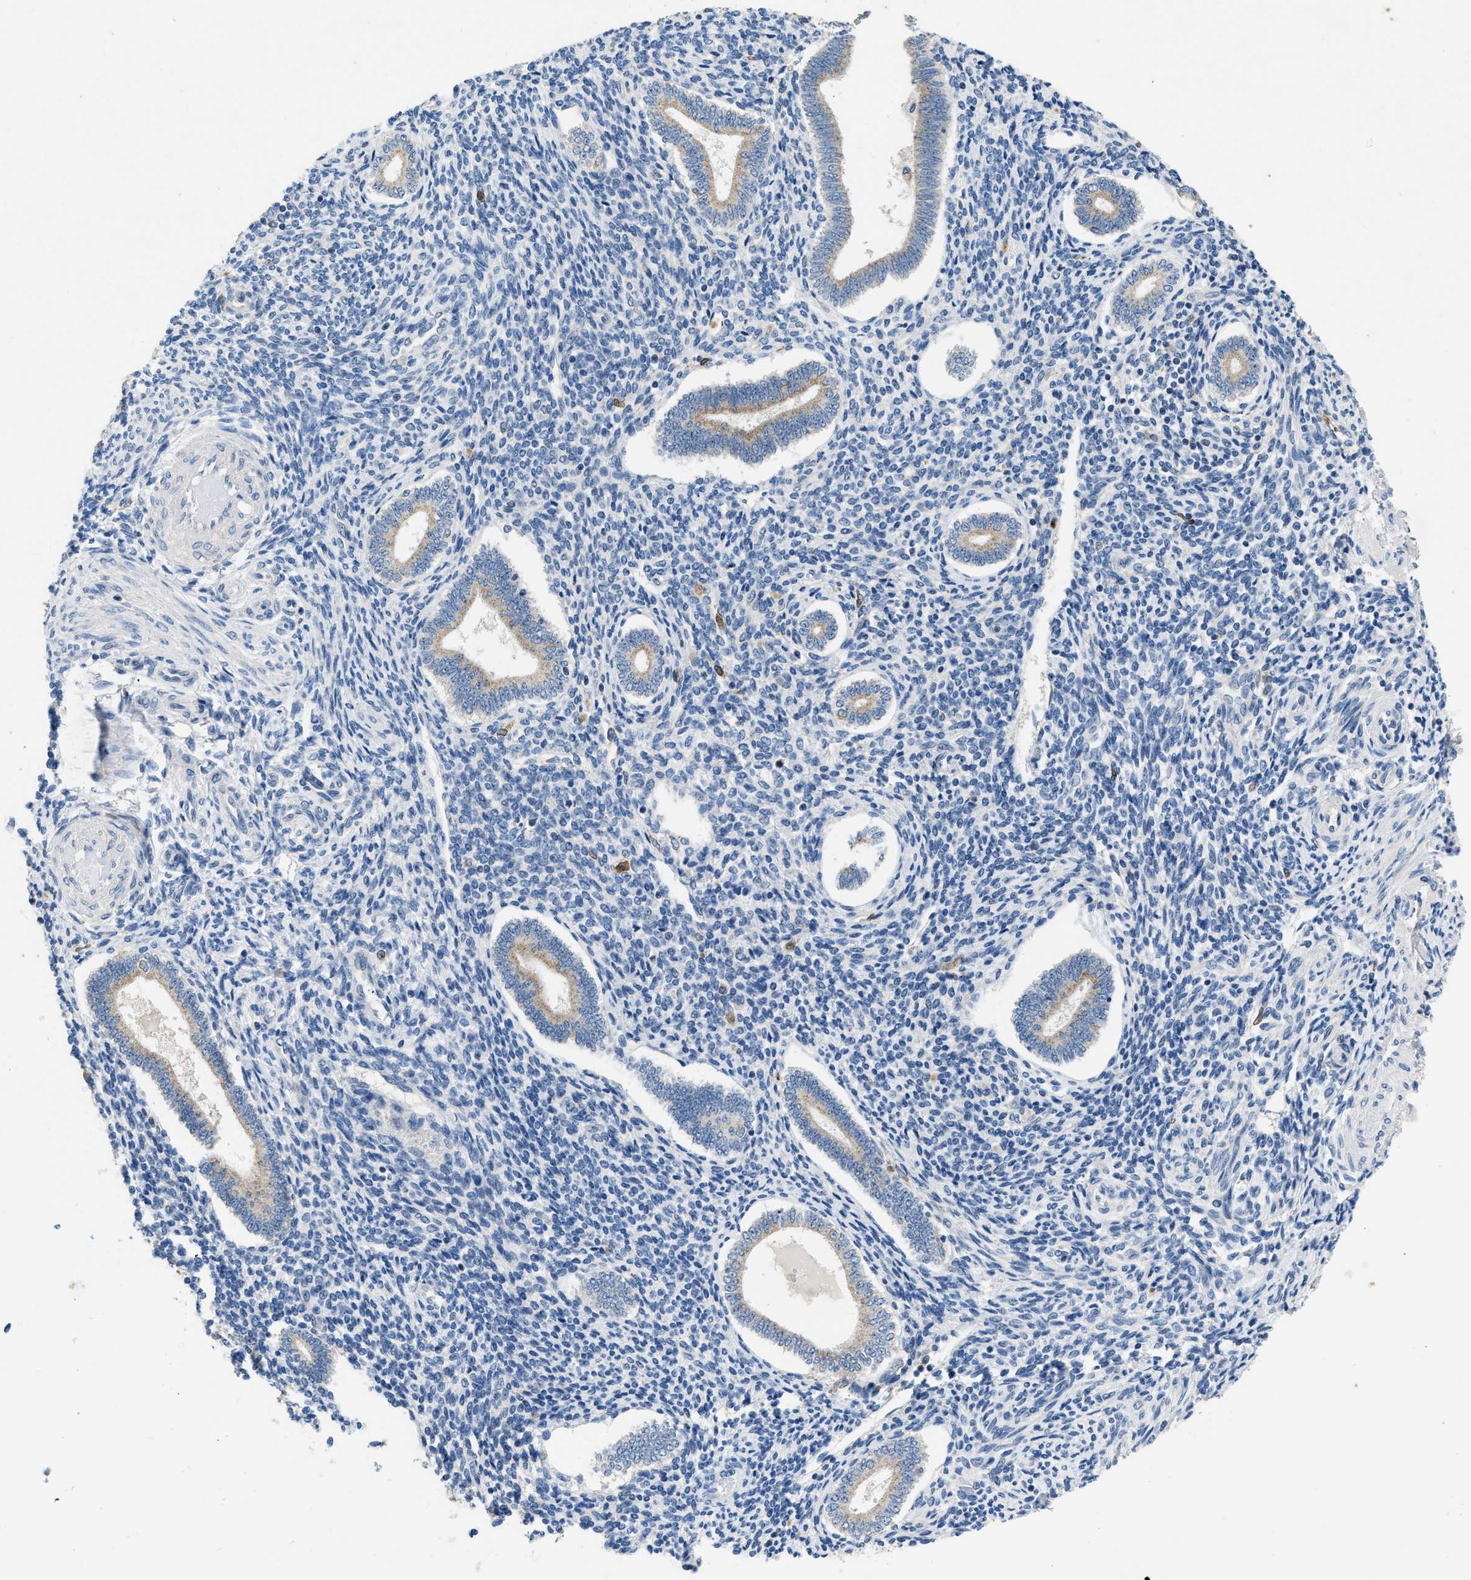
{"staining": {"intensity": "weak", "quantity": "<25%", "location": "cytoplasmic/membranous"}, "tissue": "endometrium", "cell_type": "Cells in endometrial stroma", "image_type": "normal", "snomed": [{"axis": "morphology", "description": "Normal tissue, NOS"}, {"axis": "topography", "description": "Endometrium"}], "caption": "High power microscopy image of an immunohistochemistry photomicrograph of unremarkable endometrium, revealing no significant positivity in cells in endometrial stroma. (DAB IHC with hematoxylin counter stain).", "gene": "TOMM34", "patient": {"sex": "female", "age": 42}}